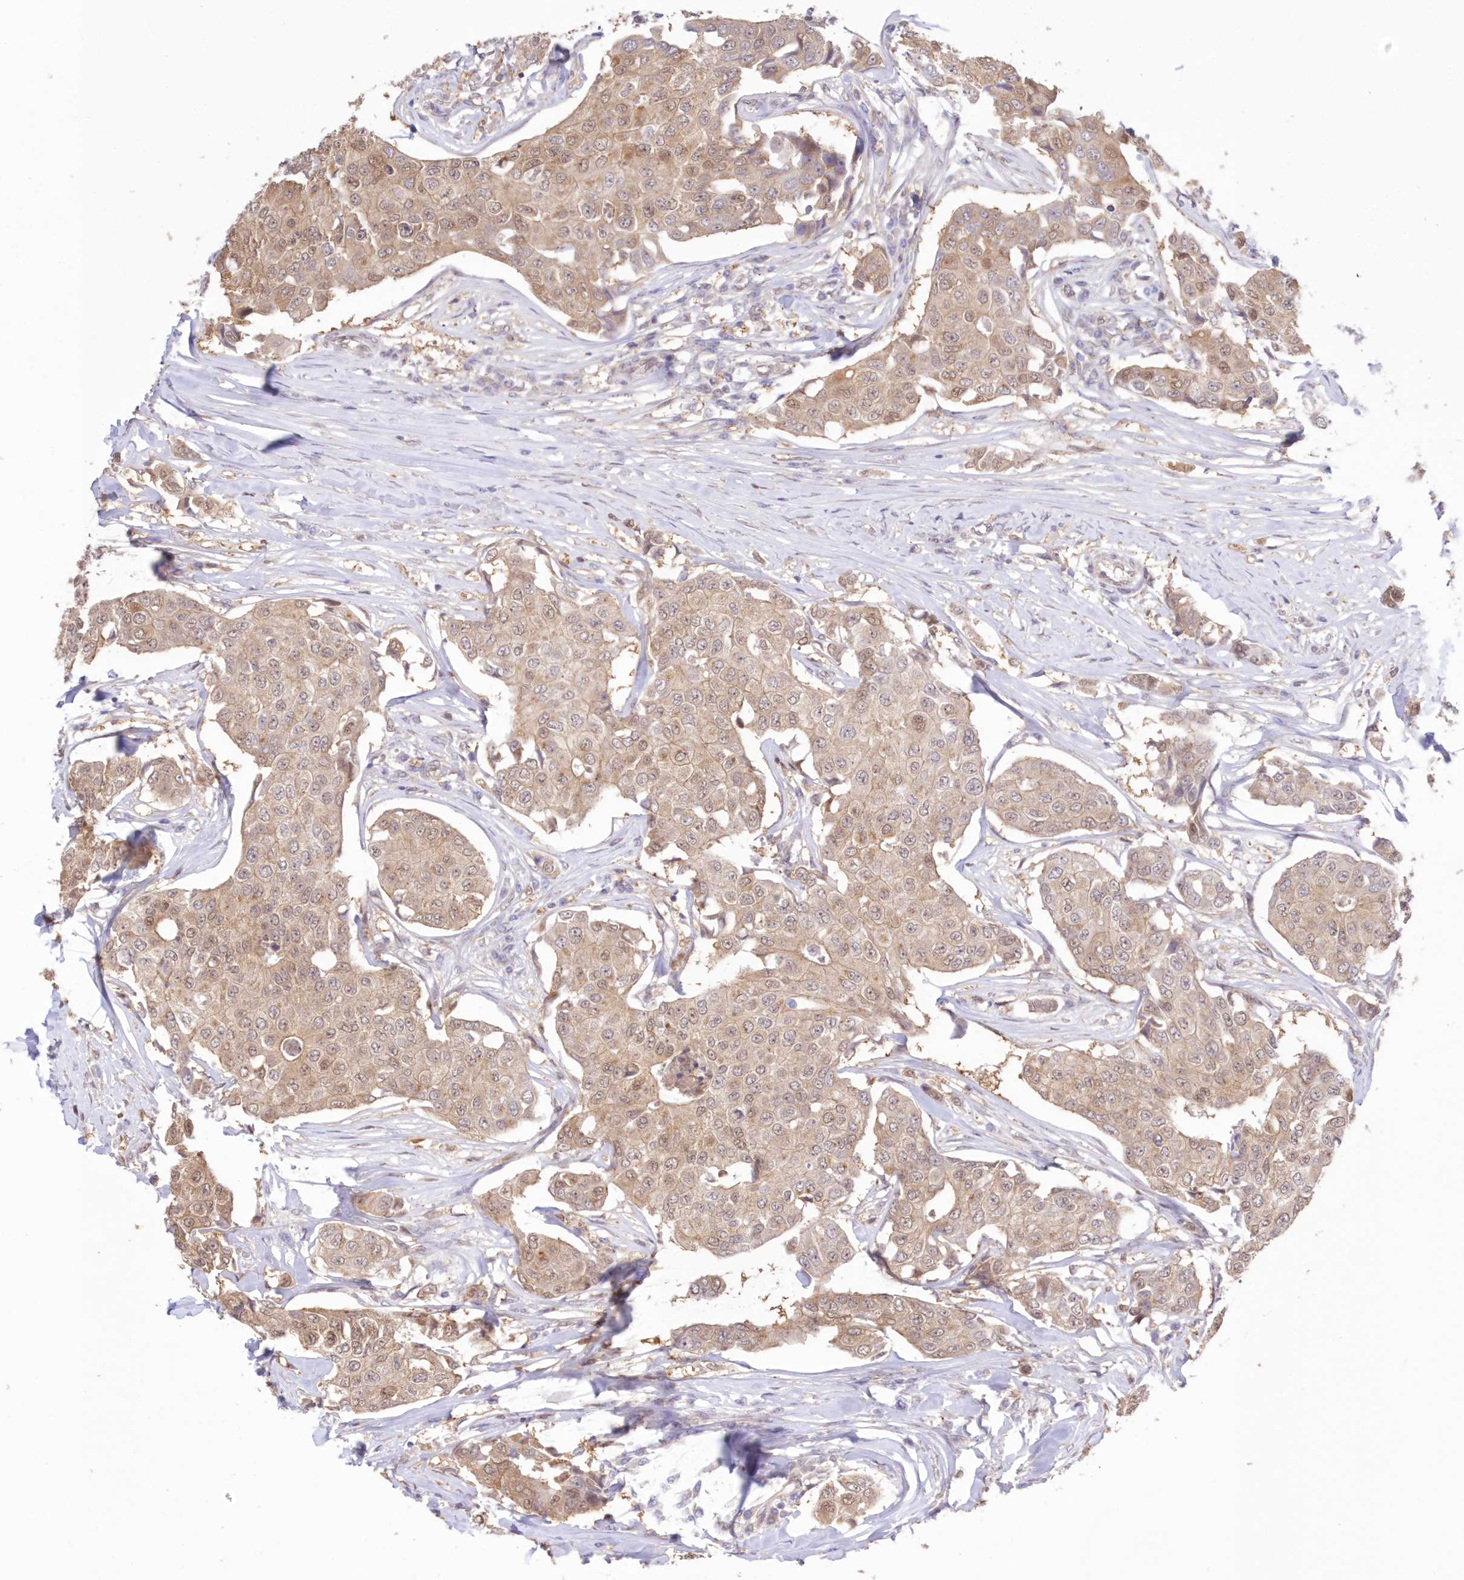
{"staining": {"intensity": "weak", "quantity": ">75%", "location": "cytoplasmic/membranous,nuclear"}, "tissue": "breast cancer", "cell_type": "Tumor cells", "image_type": "cancer", "snomed": [{"axis": "morphology", "description": "Duct carcinoma"}, {"axis": "topography", "description": "Breast"}], "caption": "Immunohistochemistry (IHC) image of neoplastic tissue: human breast cancer stained using immunohistochemistry displays low levels of weak protein expression localized specifically in the cytoplasmic/membranous and nuclear of tumor cells, appearing as a cytoplasmic/membranous and nuclear brown color.", "gene": "RNPEP", "patient": {"sex": "female", "age": 80}}